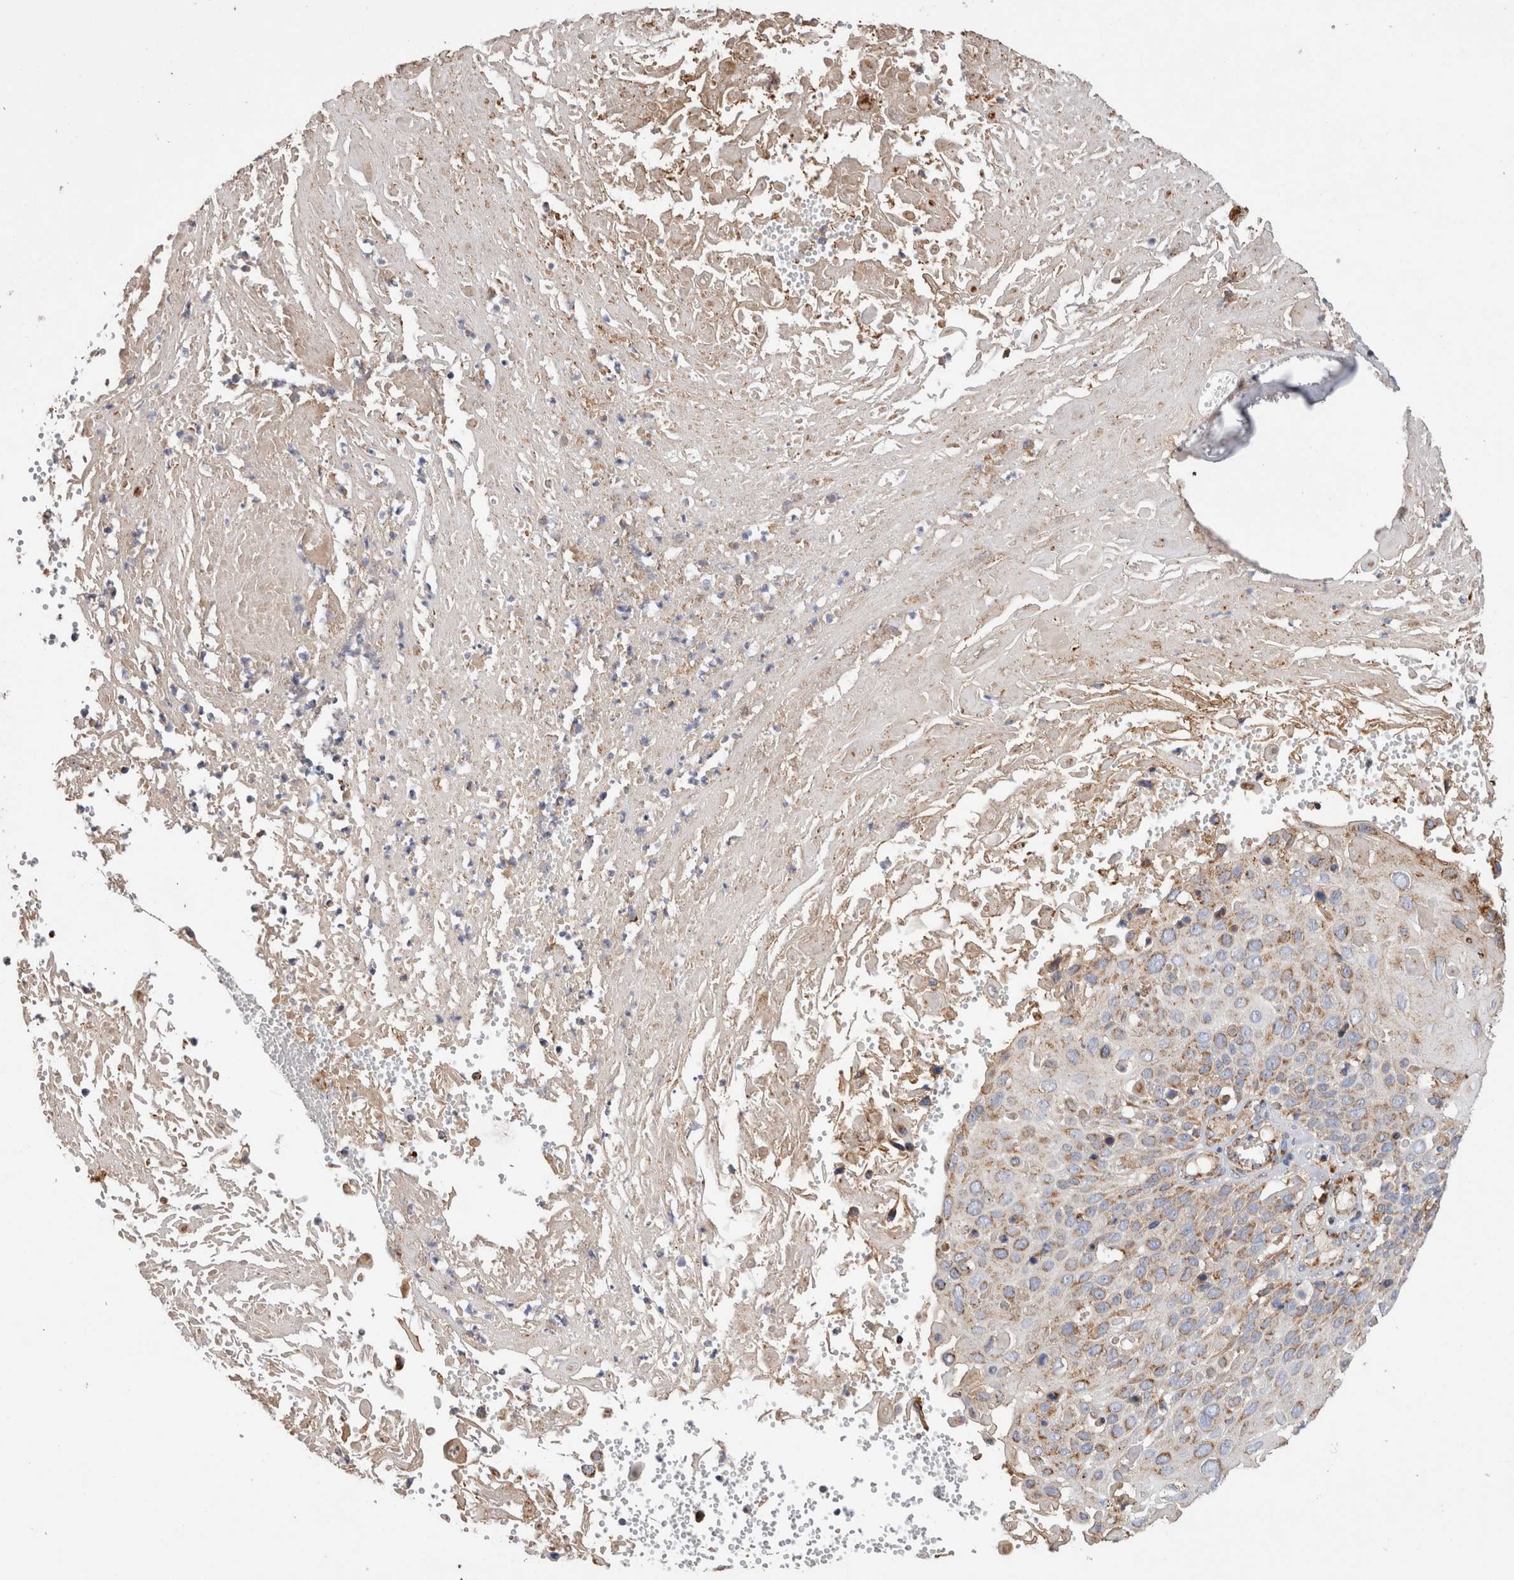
{"staining": {"intensity": "moderate", "quantity": ">75%", "location": "cytoplasmic/membranous"}, "tissue": "cervical cancer", "cell_type": "Tumor cells", "image_type": "cancer", "snomed": [{"axis": "morphology", "description": "Squamous cell carcinoma, NOS"}, {"axis": "topography", "description": "Cervix"}], "caption": "Protein staining displays moderate cytoplasmic/membranous staining in approximately >75% of tumor cells in cervical cancer. Ihc stains the protein in brown and the nuclei are stained blue.", "gene": "IARS2", "patient": {"sex": "female", "age": 74}}